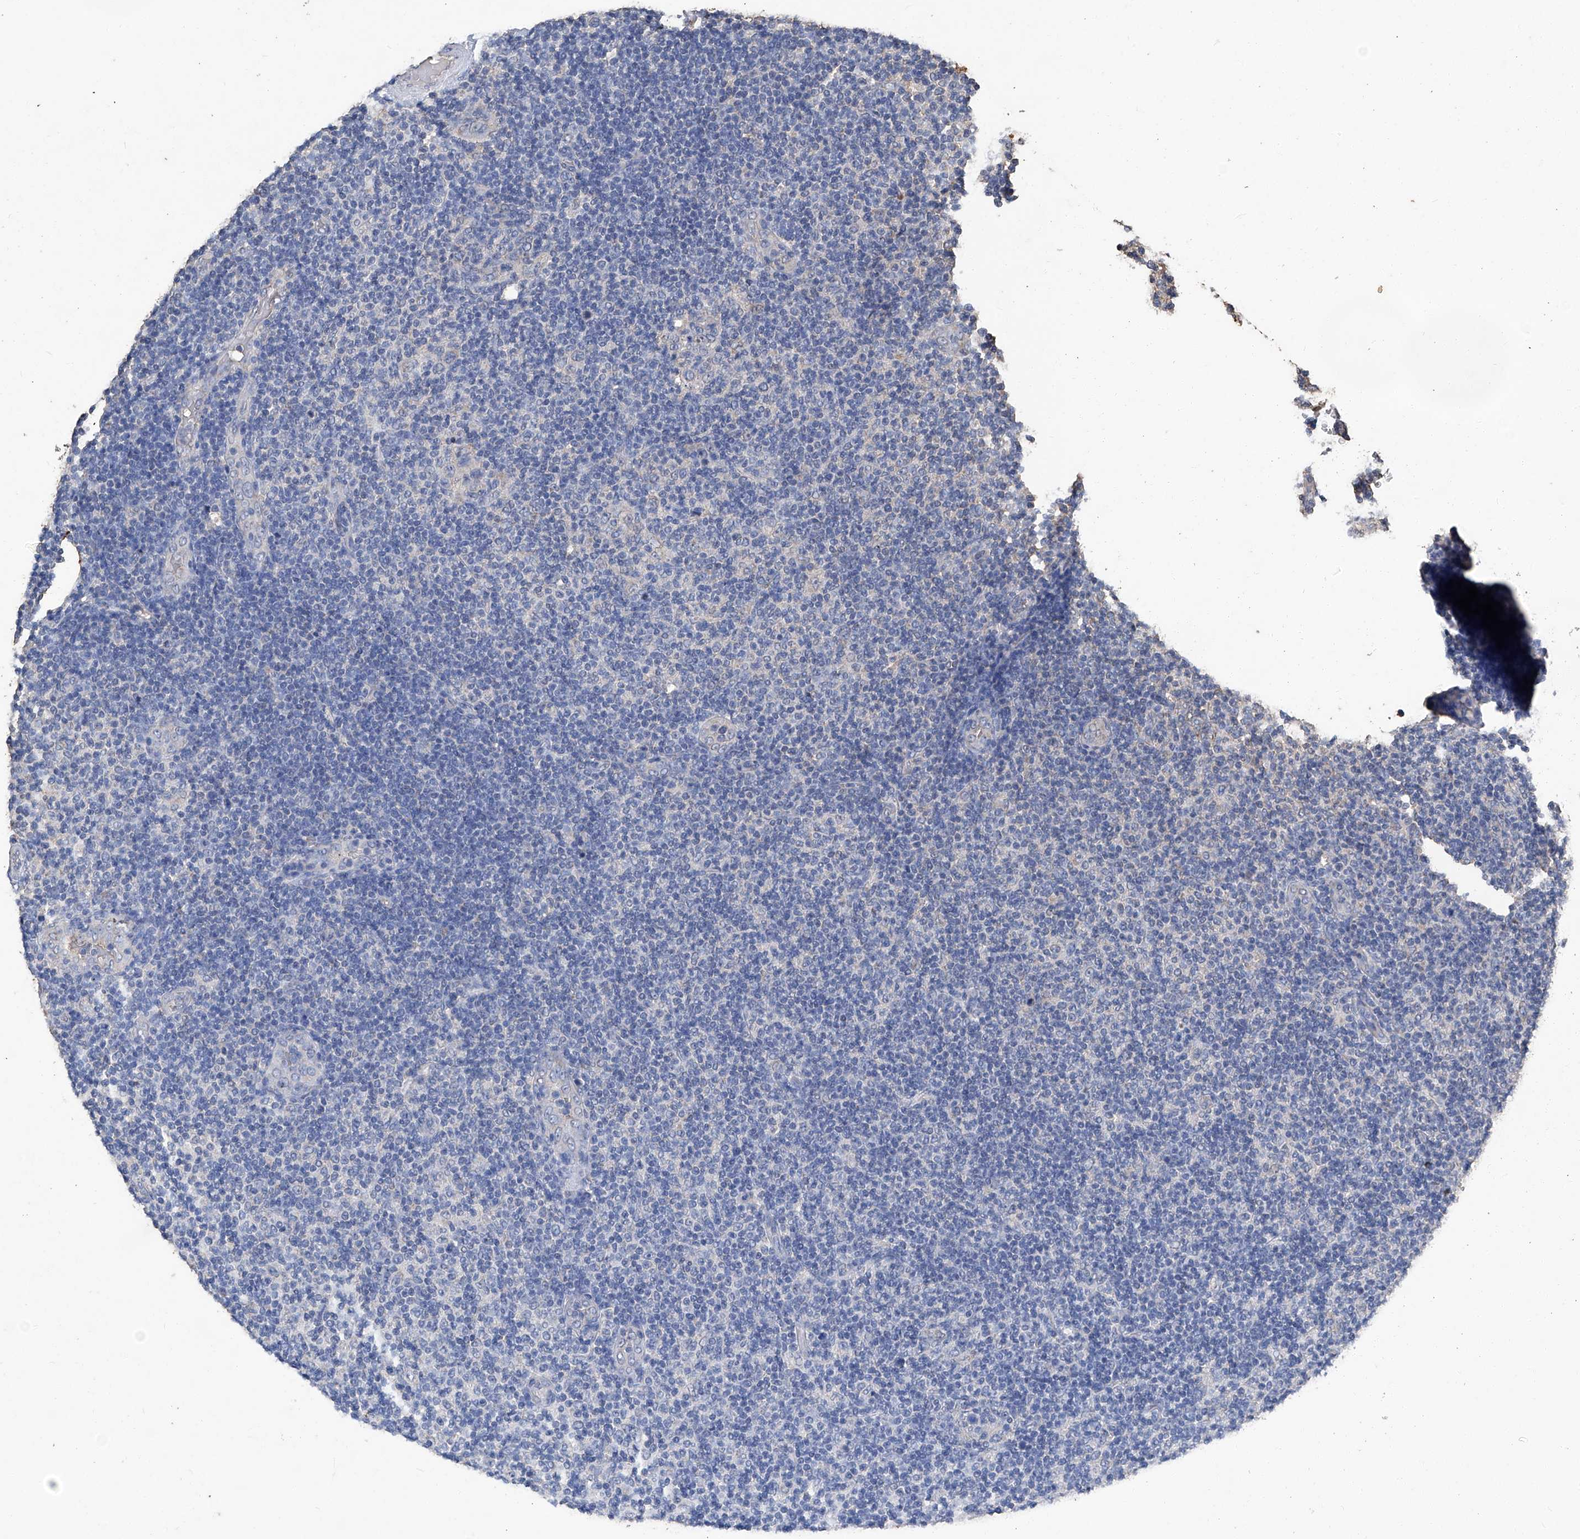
{"staining": {"intensity": "negative", "quantity": "none", "location": "none"}, "tissue": "lymphoma", "cell_type": "Tumor cells", "image_type": "cancer", "snomed": [{"axis": "morphology", "description": "Malignant lymphoma, non-Hodgkin's type, Low grade"}, {"axis": "topography", "description": "Lymph node"}], "caption": "Immunohistochemistry (IHC) of human malignant lymphoma, non-Hodgkin's type (low-grade) displays no staining in tumor cells.", "gene": "STARD7", "patient": {"sex": "male", "age": 83}}